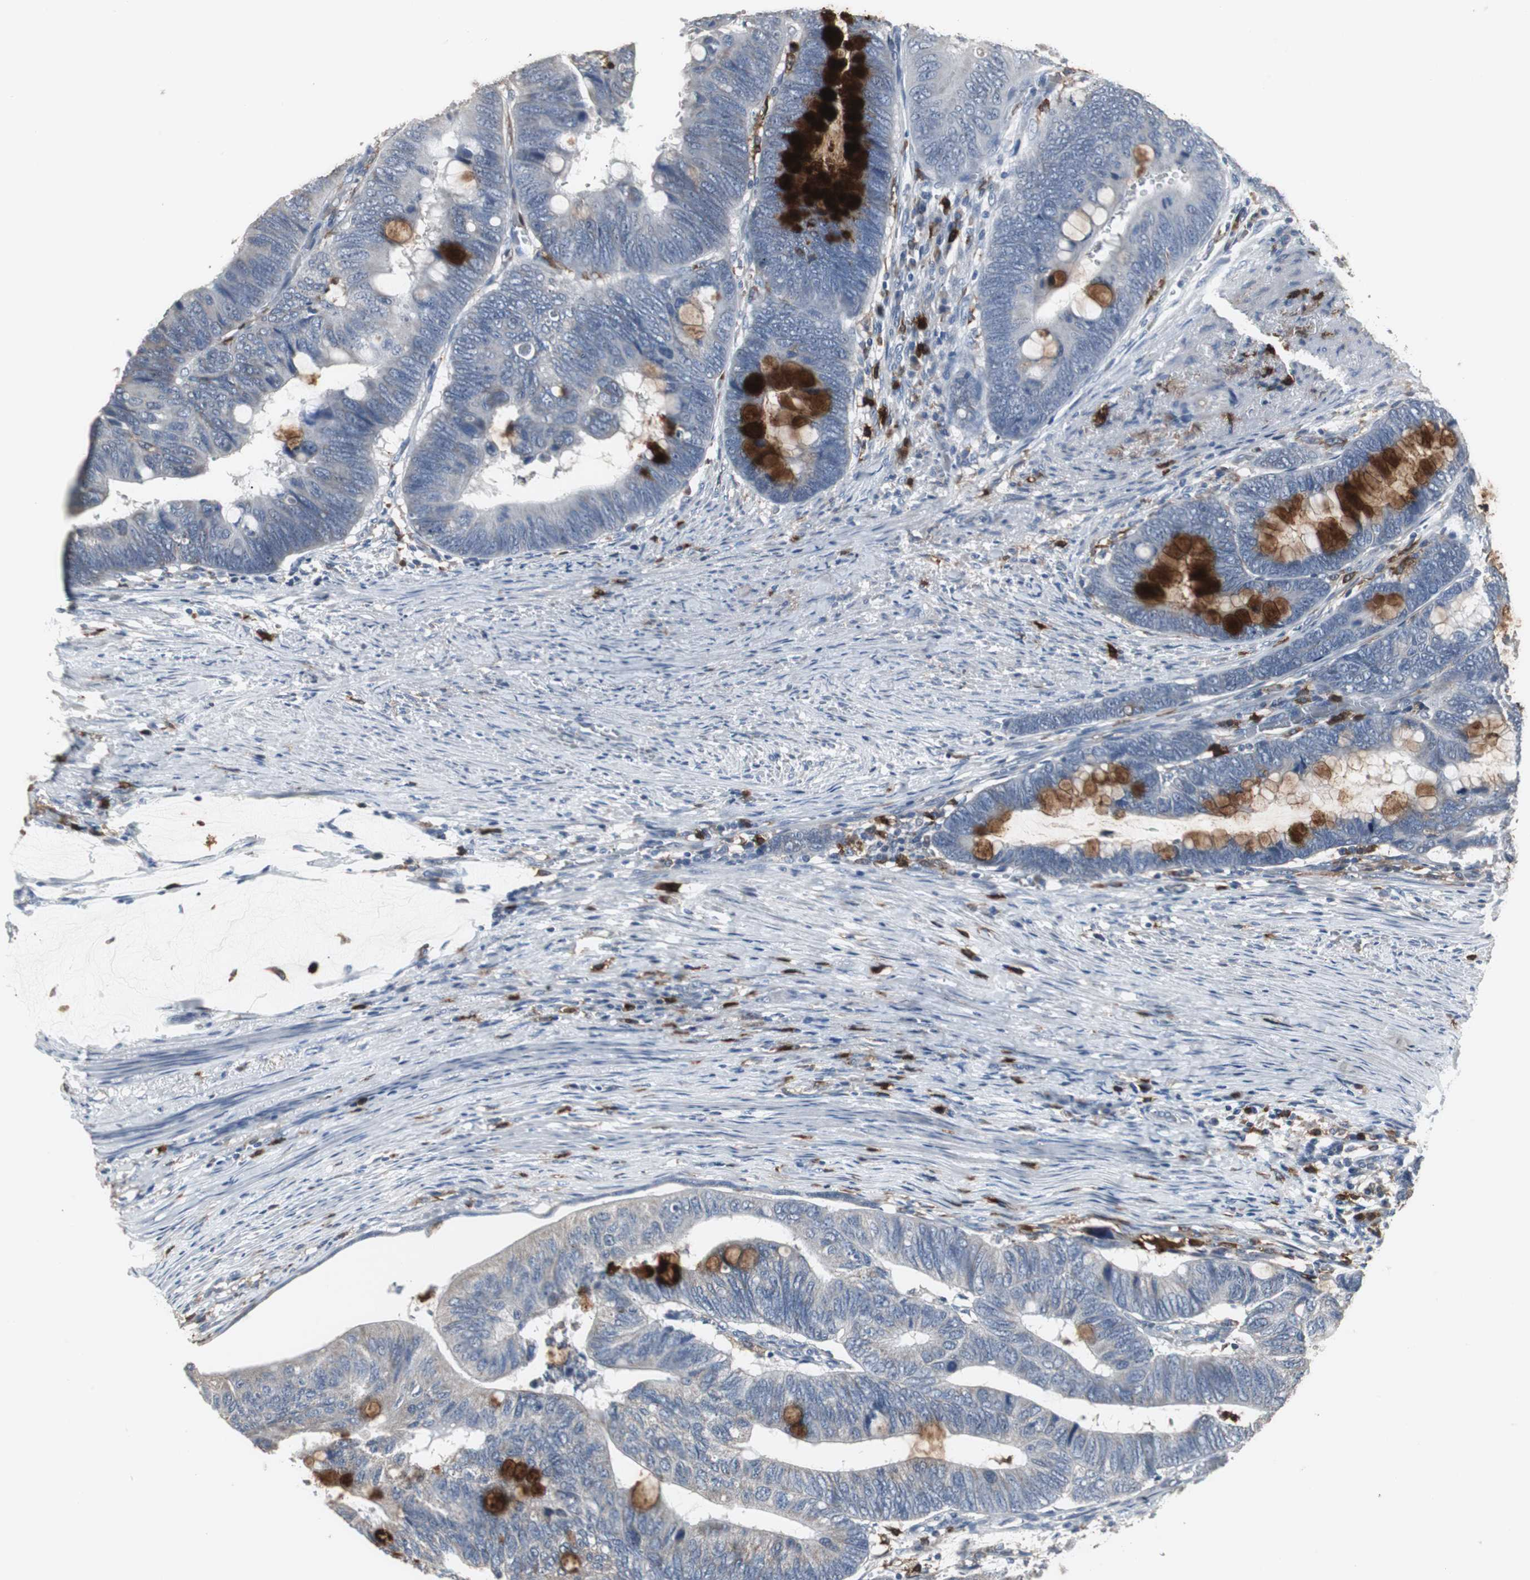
{"staining": {"intensity": "strong", "quantity": "<25%", "location": "cytoplasmic/membranous"}, "tissue": "colorectal cancer", "cell_type": "Tumor cells", "image_type": "cancer", "snomed": [{"axis": "morphology", "description": "Normal tissue, NOS"}, {"axis": "morphology", "description": "Adenocarcinoma, NOS"}, {"axis": "topography", "description": "Rectum"}, {"axis": "topography", "description": "Peripheral nerve tissue"}], "caption": "Strong cytoplasmic/membranous protein staining is identified in about <25% of tumor cells in colorectal cancer.", "gene": "NCF2", "patient": {"sex": "male", "age": 92}}